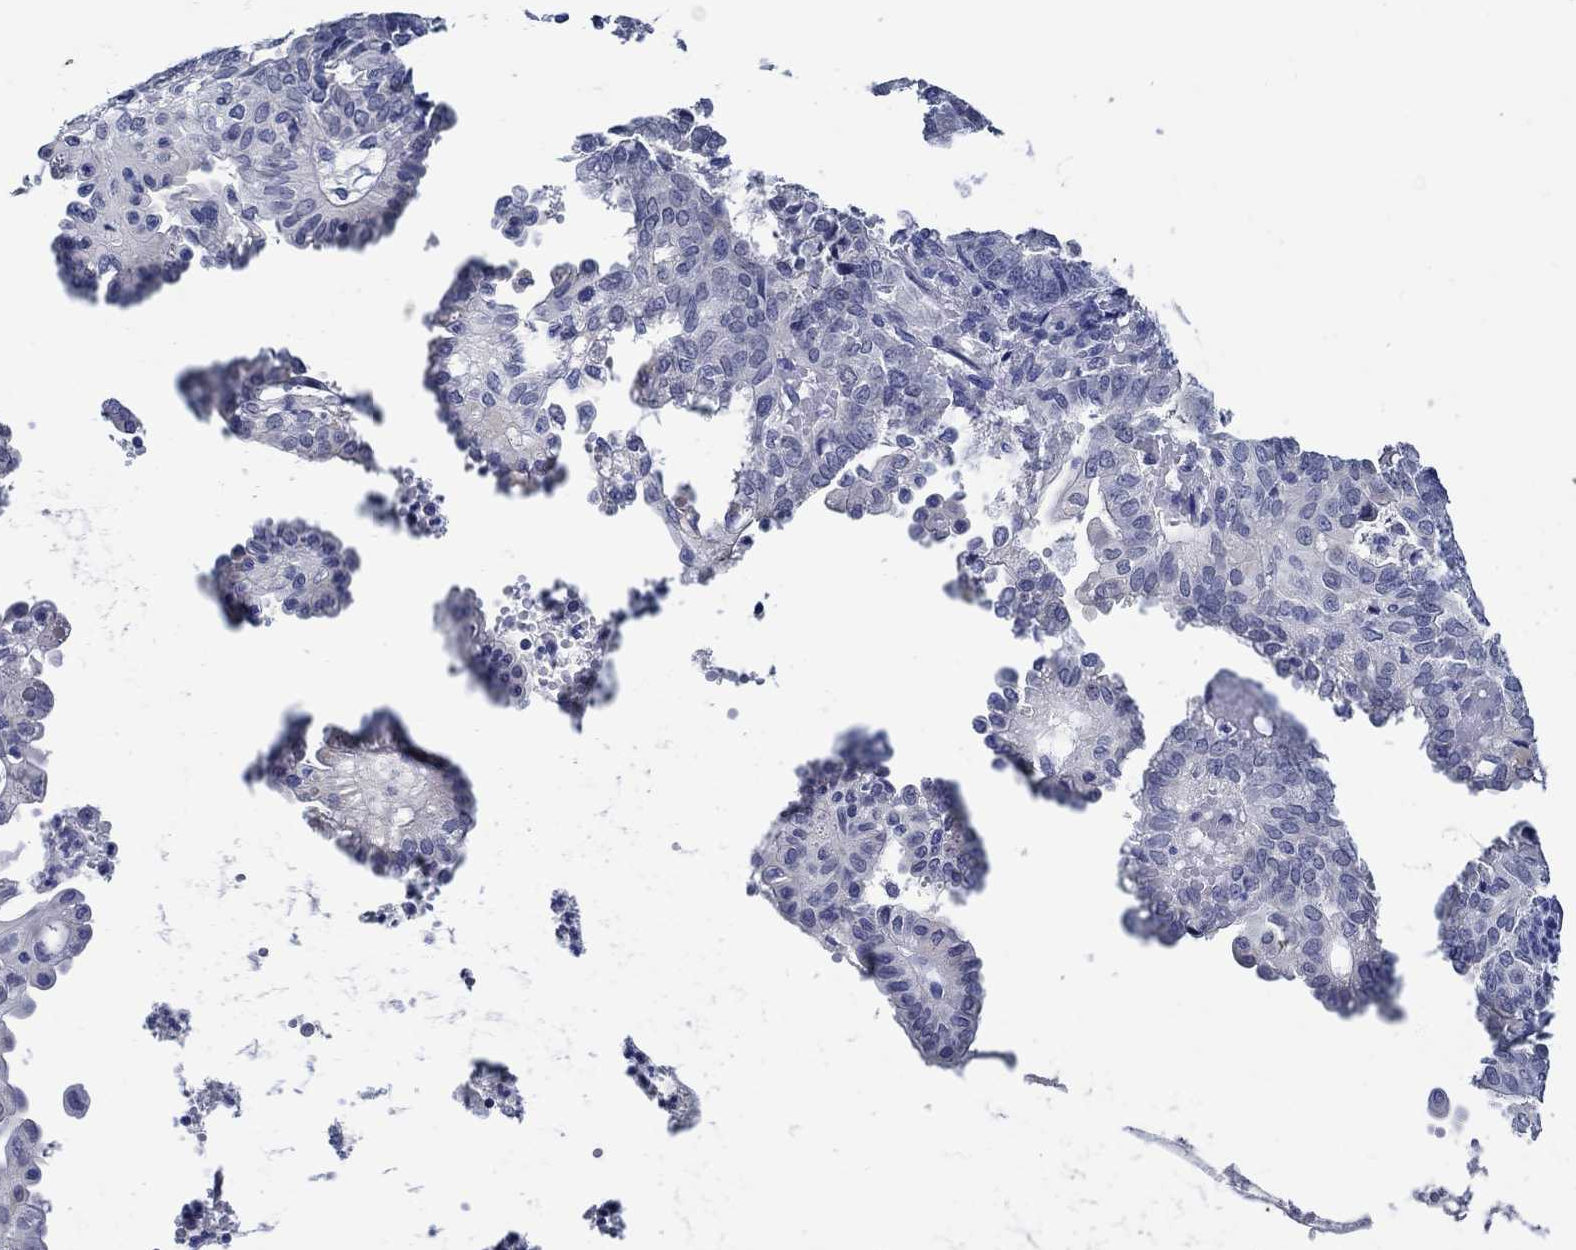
{"staining": {"intensity": "negative", "quantity": "none", "location": "none"}, "tissue": "endometrial cancer", "cell_type": "Tumor cells", "image_type": "cancer", "snomed": [{"axis": "morphology", "description": "Adenocarcinoma, NOS"}, {"axis": "topography", "description": "Endometrium"}], "caption": "Immunohistochemistry of endometrial cancer displays no positivity in tumor cells.", "gene": "MC2R", "patient": {"sex": "female", "age": 68}}